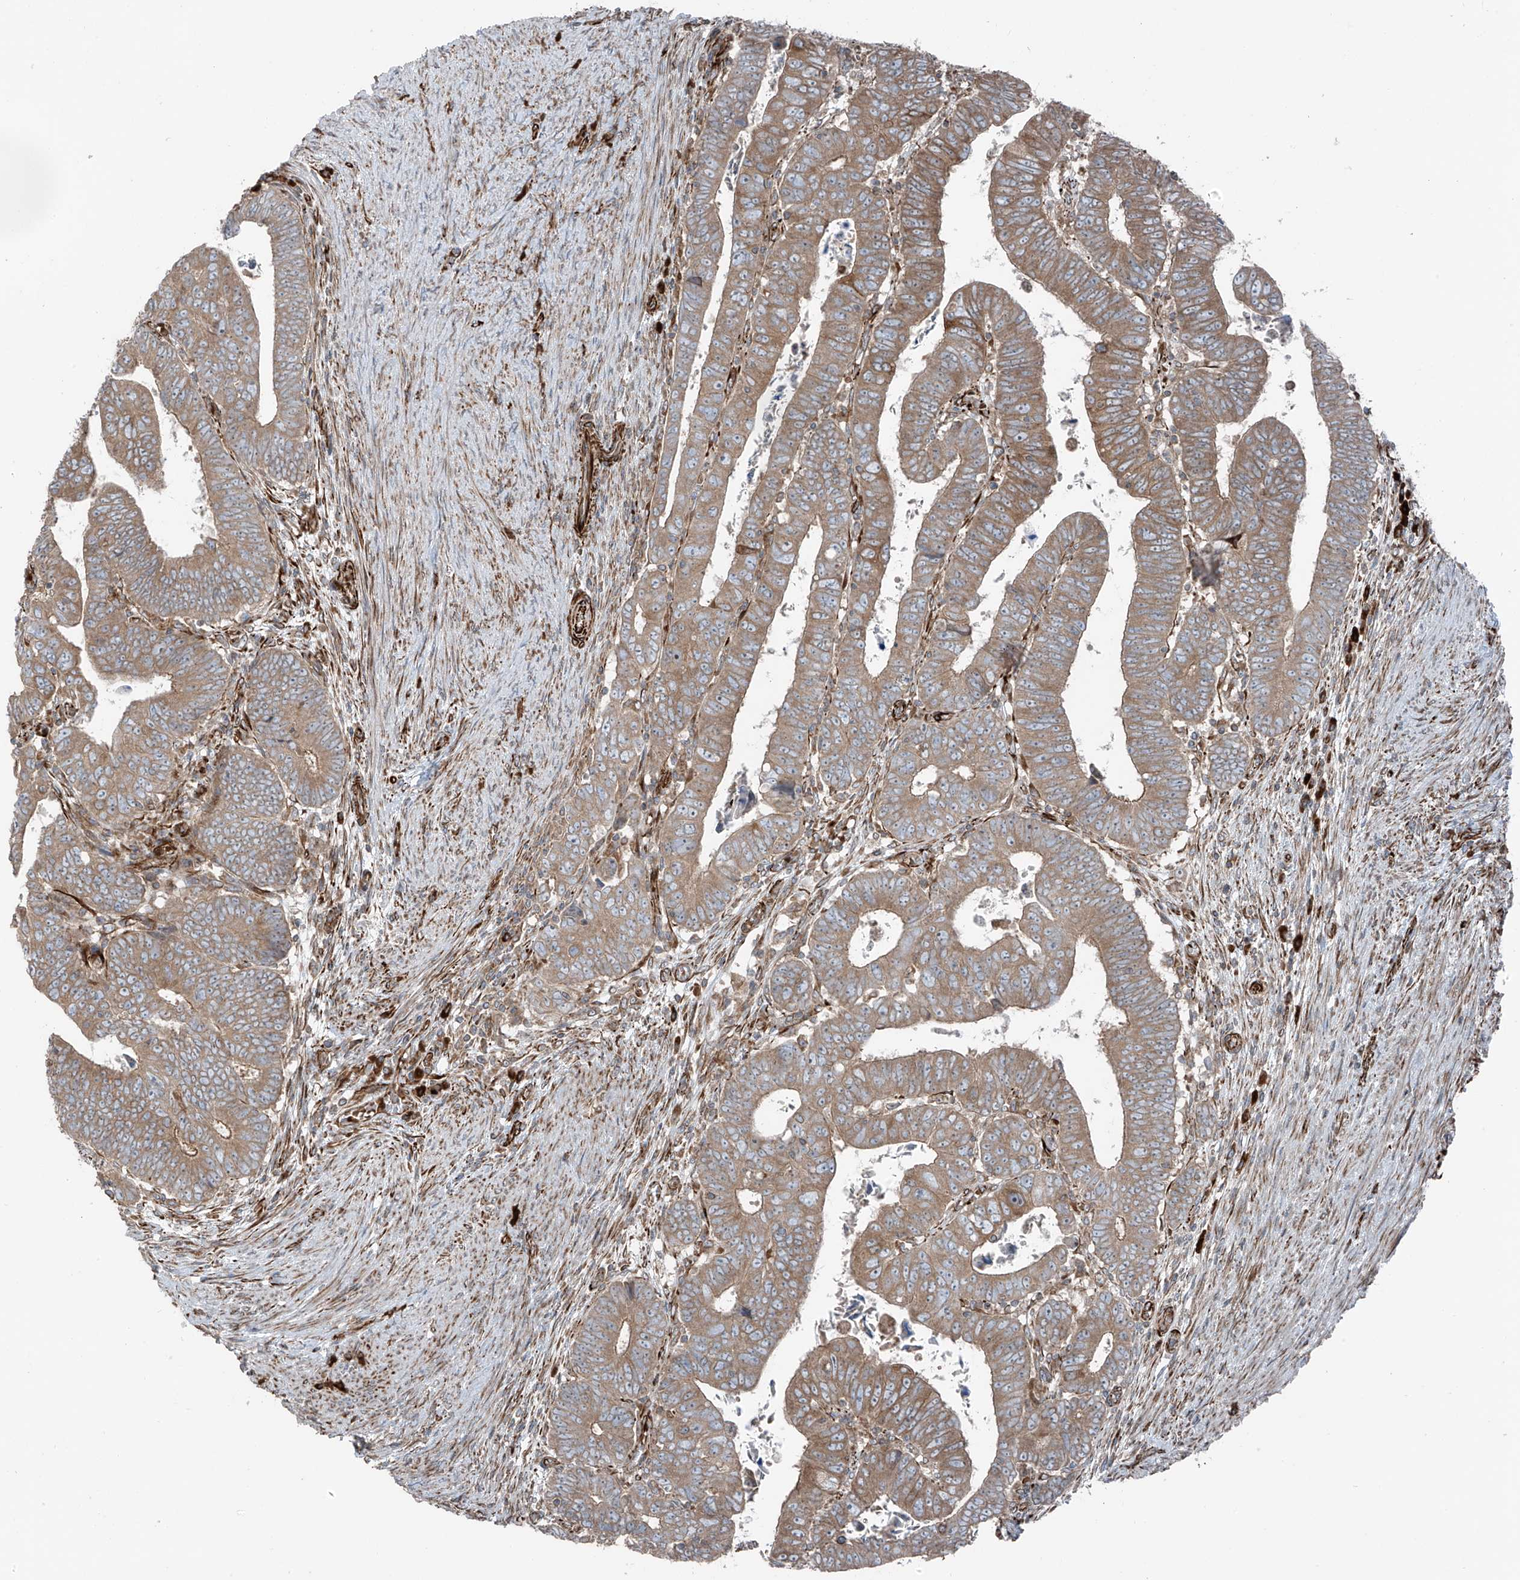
{"staining": {"intensity": "moderate", "quantity": ">75%", "location": "cytoplasmic/membranous"}, "tissue": "colorectal cancer", "cell_type": "Tumor cells", "image_type": "cancer", "snomed": [{"axis": "morphology", "description": "Normal tissue, NOS"}, {"axis": "morphology", "description": "Adenocarcinoma, NOS"}, {"axis": "topography", "description": "Rectum"}], "caption": "Immunohistochemistry (IHC) photomicrograph of human colorectal cancer stained for a protein (brown), which reveals medium levels of moderate cytoplasmic/membranous staining in about >75% of tumor cells.", "gene": "ERLEC1", "patient": {"sex": "female", "age": 65}}